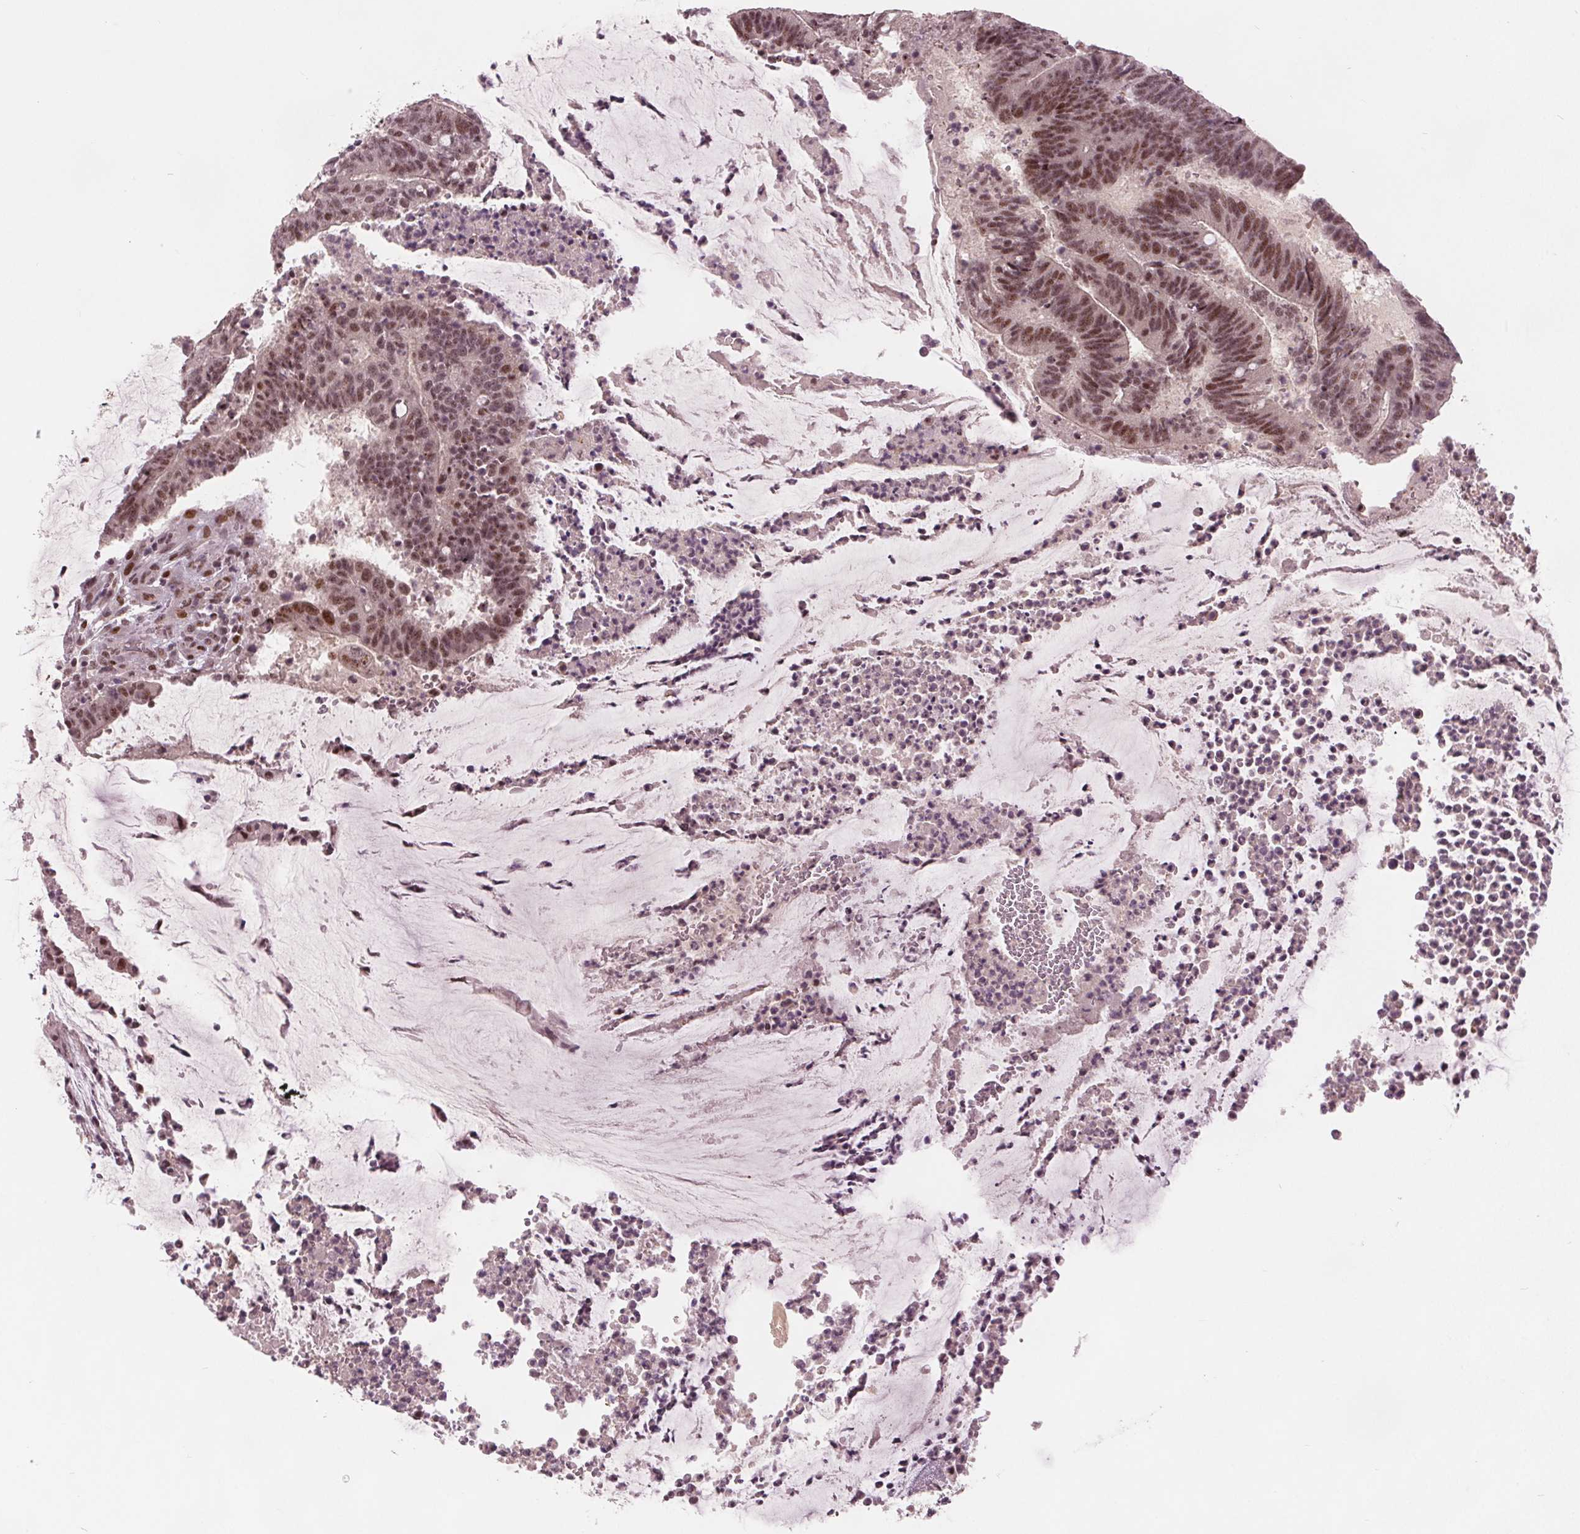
{"staining": {"intensity": "moderate", "quantity": ">75%", "location": "nuclear"}, "tissue": "colorectal cancer", "cell_type": "Tumor cells", "image_type": "cancer", "snomed": [{"axis": "morphology", "description": "Adenocarcinoma, NOS"}, {"axis": "topography", "description": "Colon"}], "caption": "Immunohistochemistry micrograph of neoplastic tissue: adenocarcinoma (colorectal) stained using IHC exhibits medium levels of moderate protein expression localized specifically in the nuclear of tumor cells, appearing as a nuclear brown color.", "gene": "TTC34", "patient": {"sex": "female", "age": 43}}